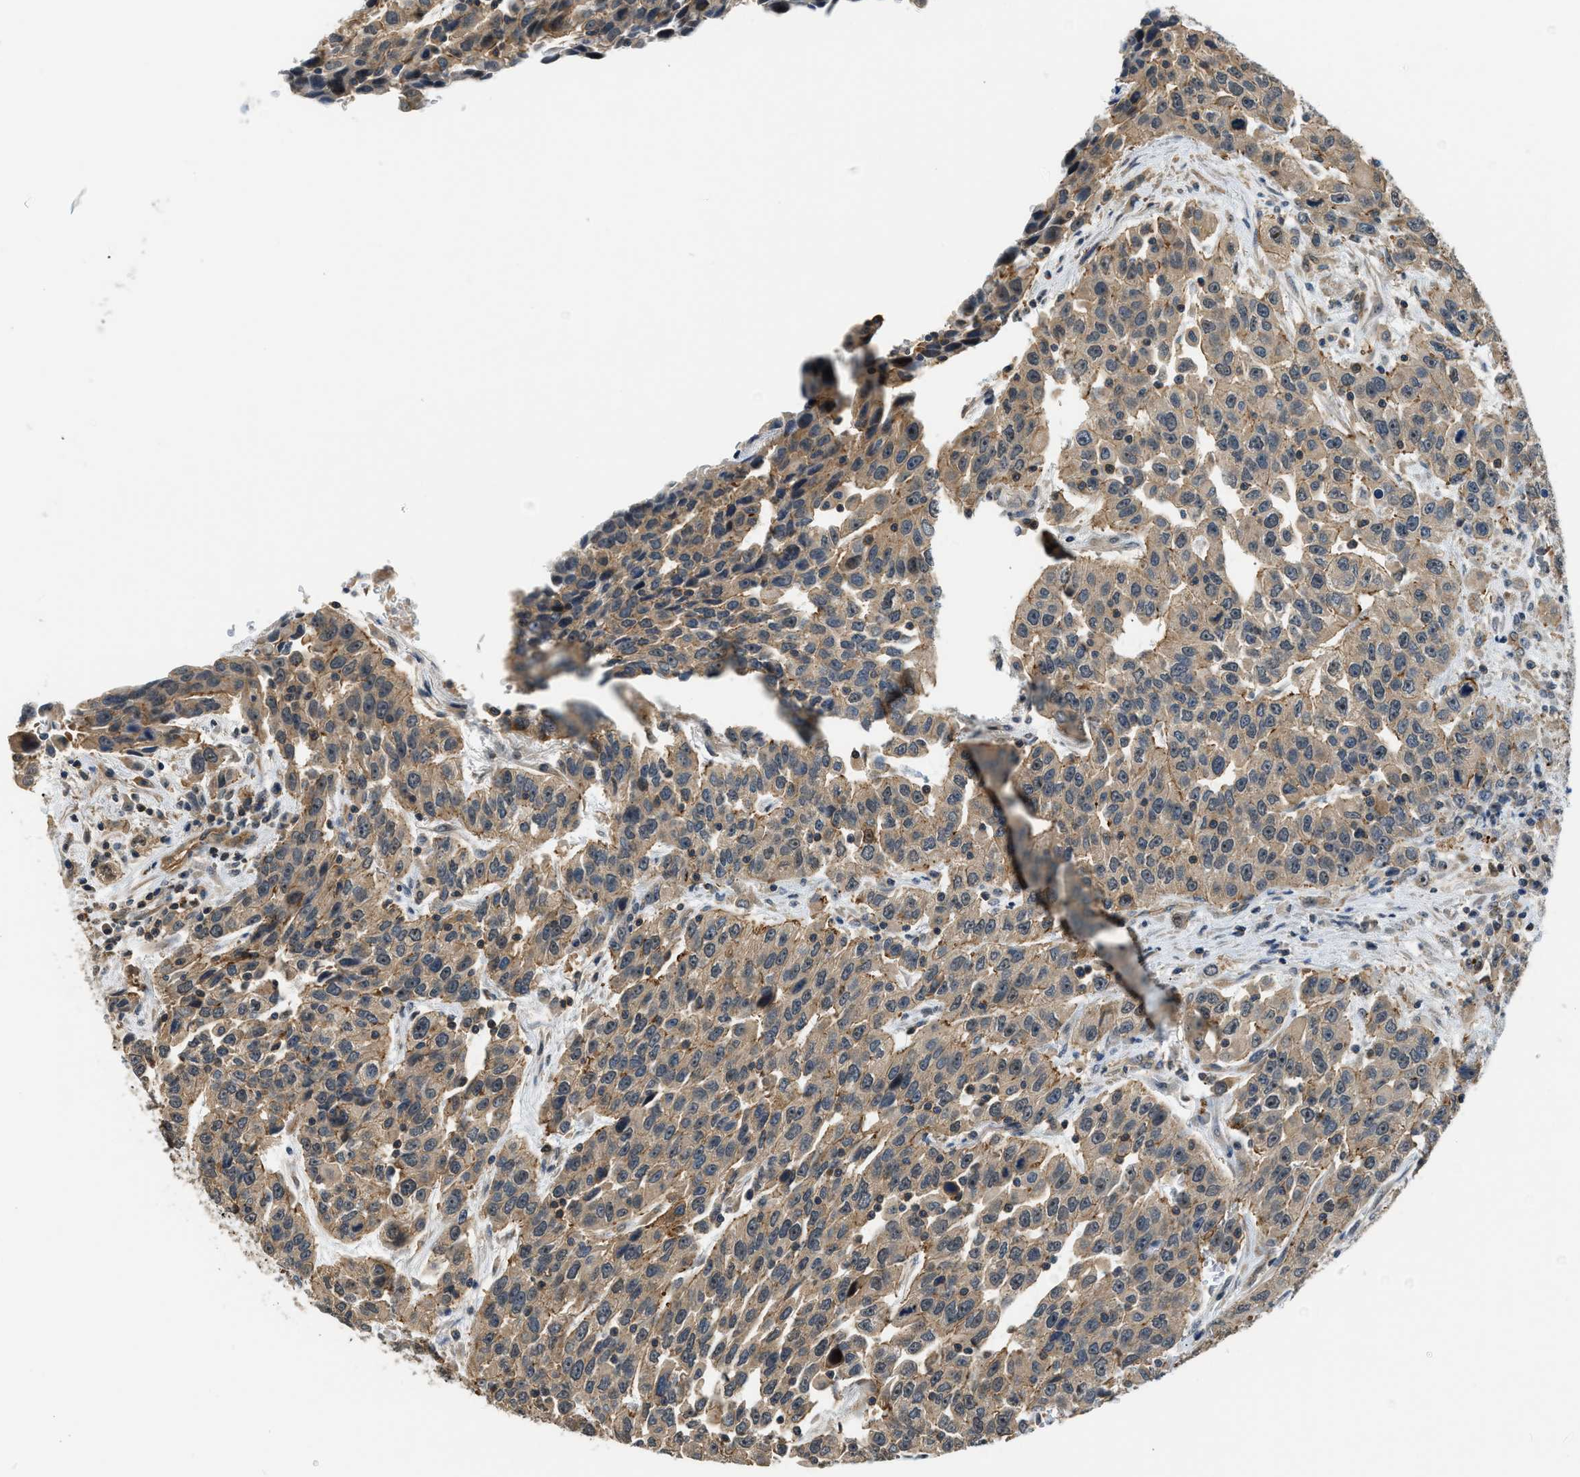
{"staining": {"intensity": "weak", "quantity": ">75%", "location": "cytoplasmic/membranous"}, "tissue": "urothelial cancer", "cell_type": "Tumor cells", "image_type": "cancer", "snomed": [{"axis": "morphology", "description": "Urothelial carcinoma, High grade"}, {"axis": "topography", "description": "Urinary bladder"}], "caption": "An image of urothelial cancer stained for a protein reveals weak cytoplasmic/membranous brown staining in tumor cells. (Brightfield microscopy of DAB IHC at high magnification).", "gene": "CBLB", "patient": {"sex": "female", "age": 80}}